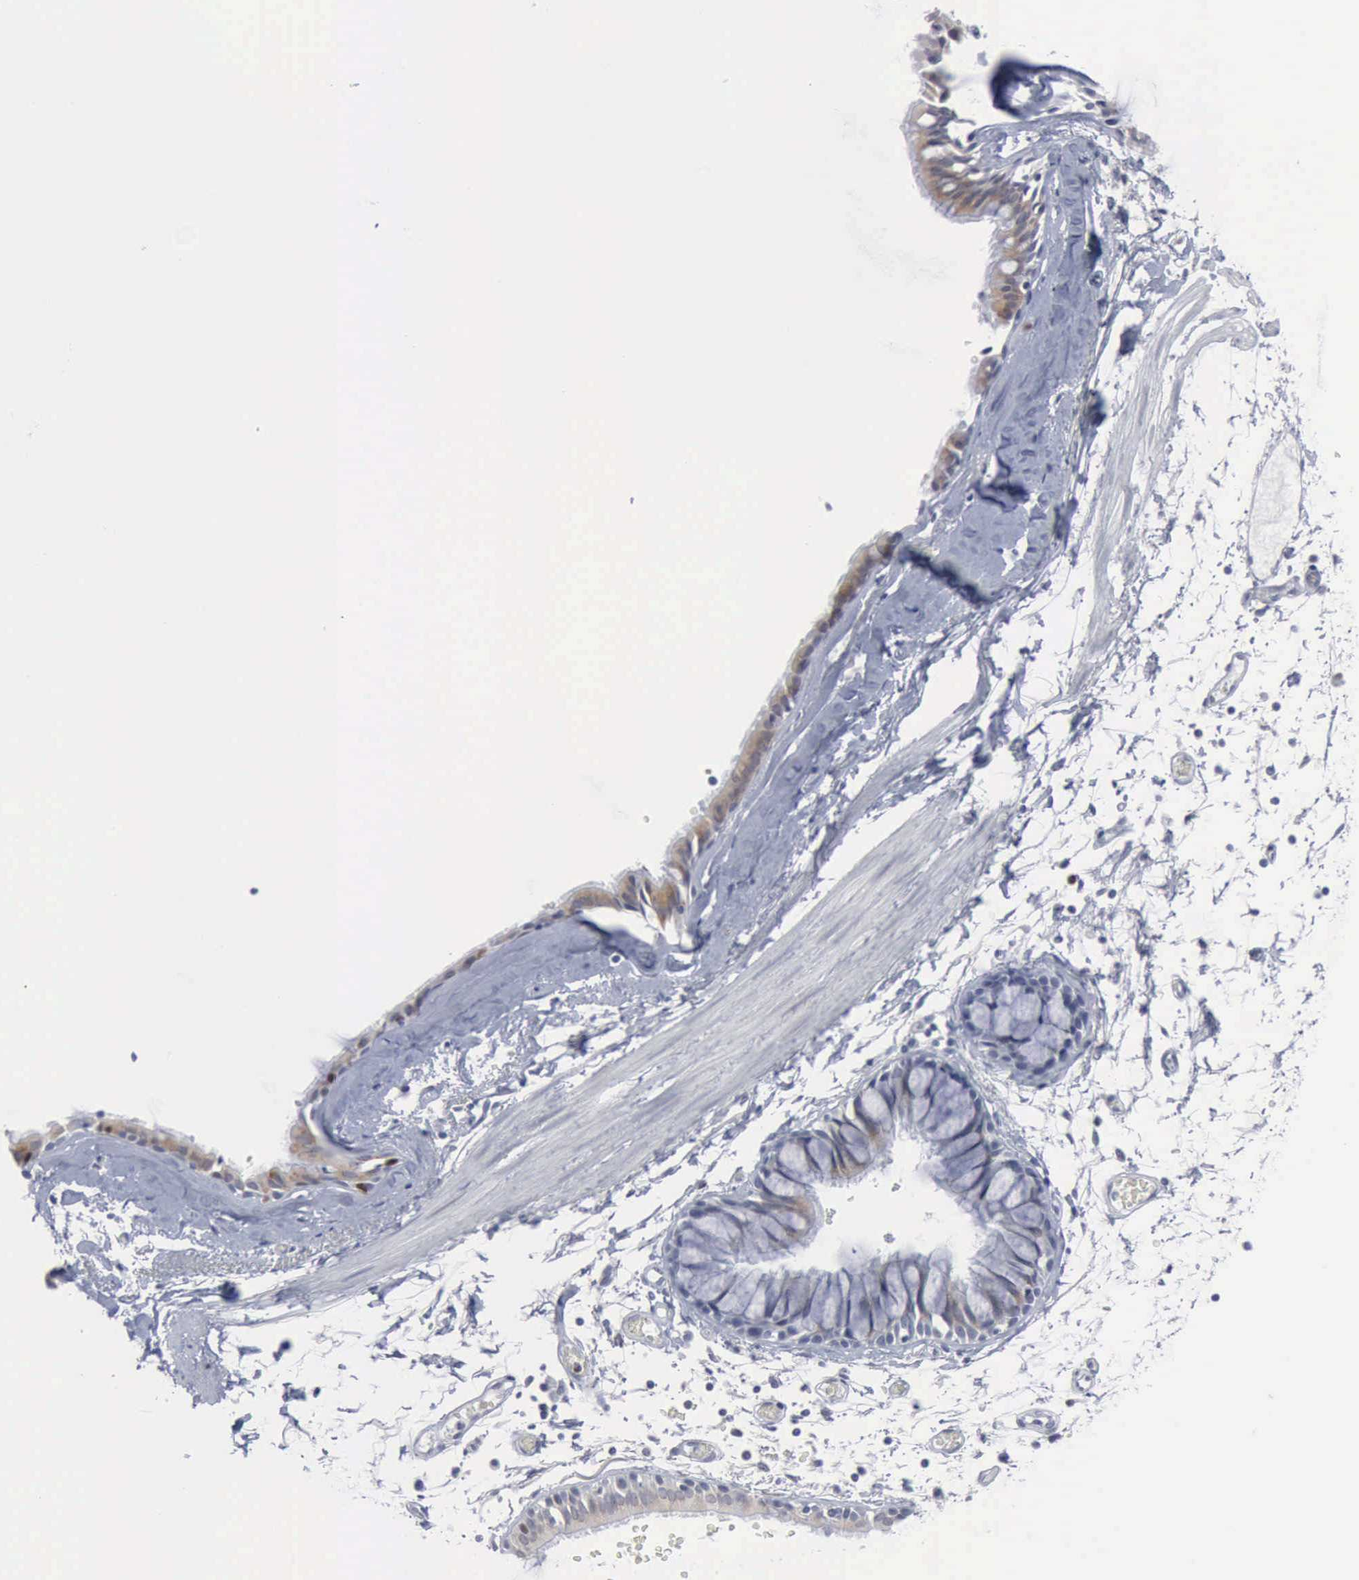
{"staining": {"intensity": "moderate", "quantity": "25%-75%", "location": "cytoplasmic/membranous"}, "tissue": "bronchus", "cell_type": "Respiratory epithelial cells", "image_type": "normal", "snomed": [{"axis": "morphology", "description": "Normal tissue, NOS"}, {"axis": "topography", "description": "Bronchus"}, {"axis": "topography", "description": "Lung"}], "caption": "A brown stain shows moderate cytoplasmic/membranous expression of a protein in respiratory epithelial cells of unremarkable bronchus.", "gene": "MCM5", "patient": {"sex": "female", "age": 56}}